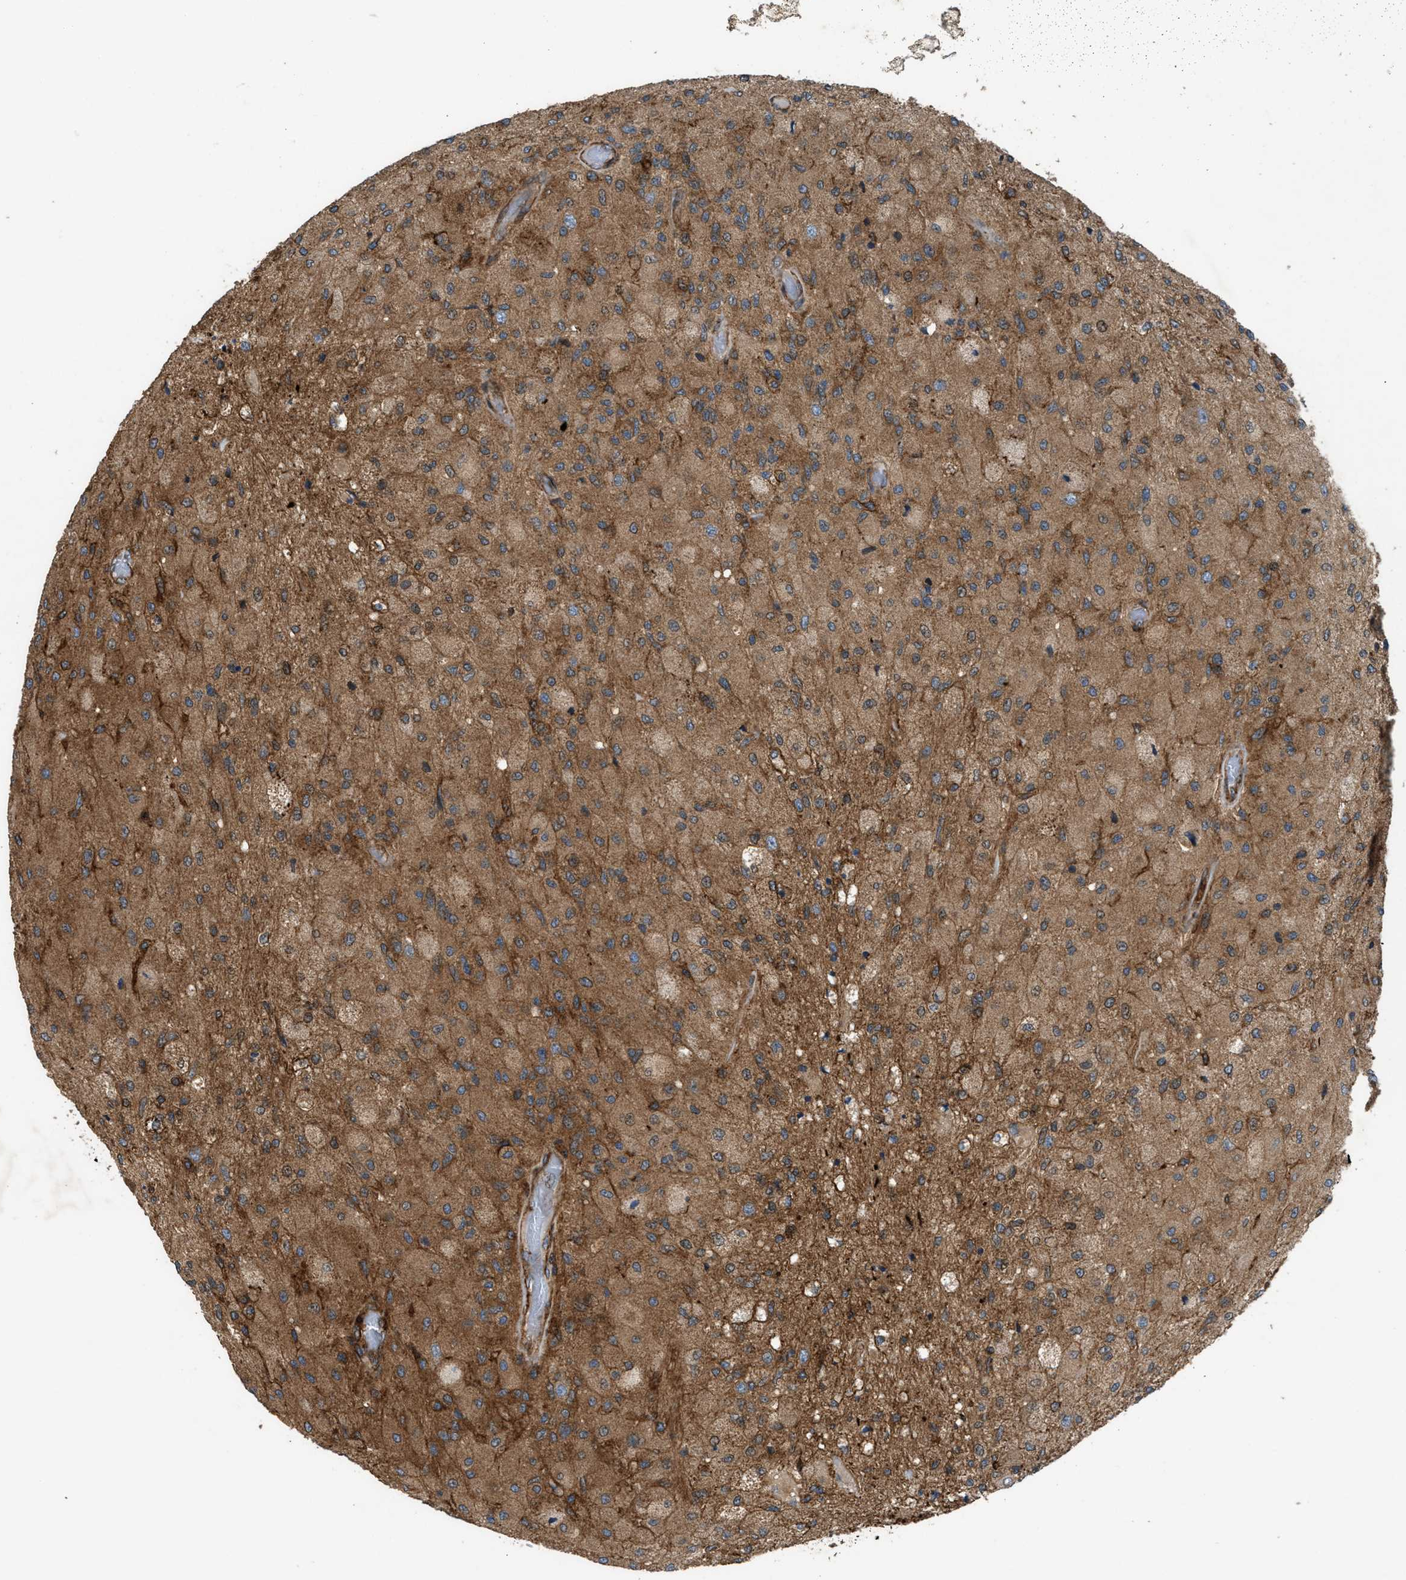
{"staining": {"intensity": "moderate", "quantity": ">75%", "location": "cytoplasmic/membranous"}, "tissue": "glioma", "cell_type": "Tumor cells", "image_type": "cancer", "snomed": [{"axis": "morphology", "description": "Normal tissue, NOS"}, {"axis": "morphology", "description": "Glioma, malignant, High grade"}, {"axis": "topography", "description": "Cerebral cortex"}], "caption": "Malignant glioma (high-grade) stained with IHC reveals moderate cytoplasmic/membranous staining in approximately >75% of tumor cells.", "gene": "EGLN1", "patient": {"sex": "male", "age": 77}}